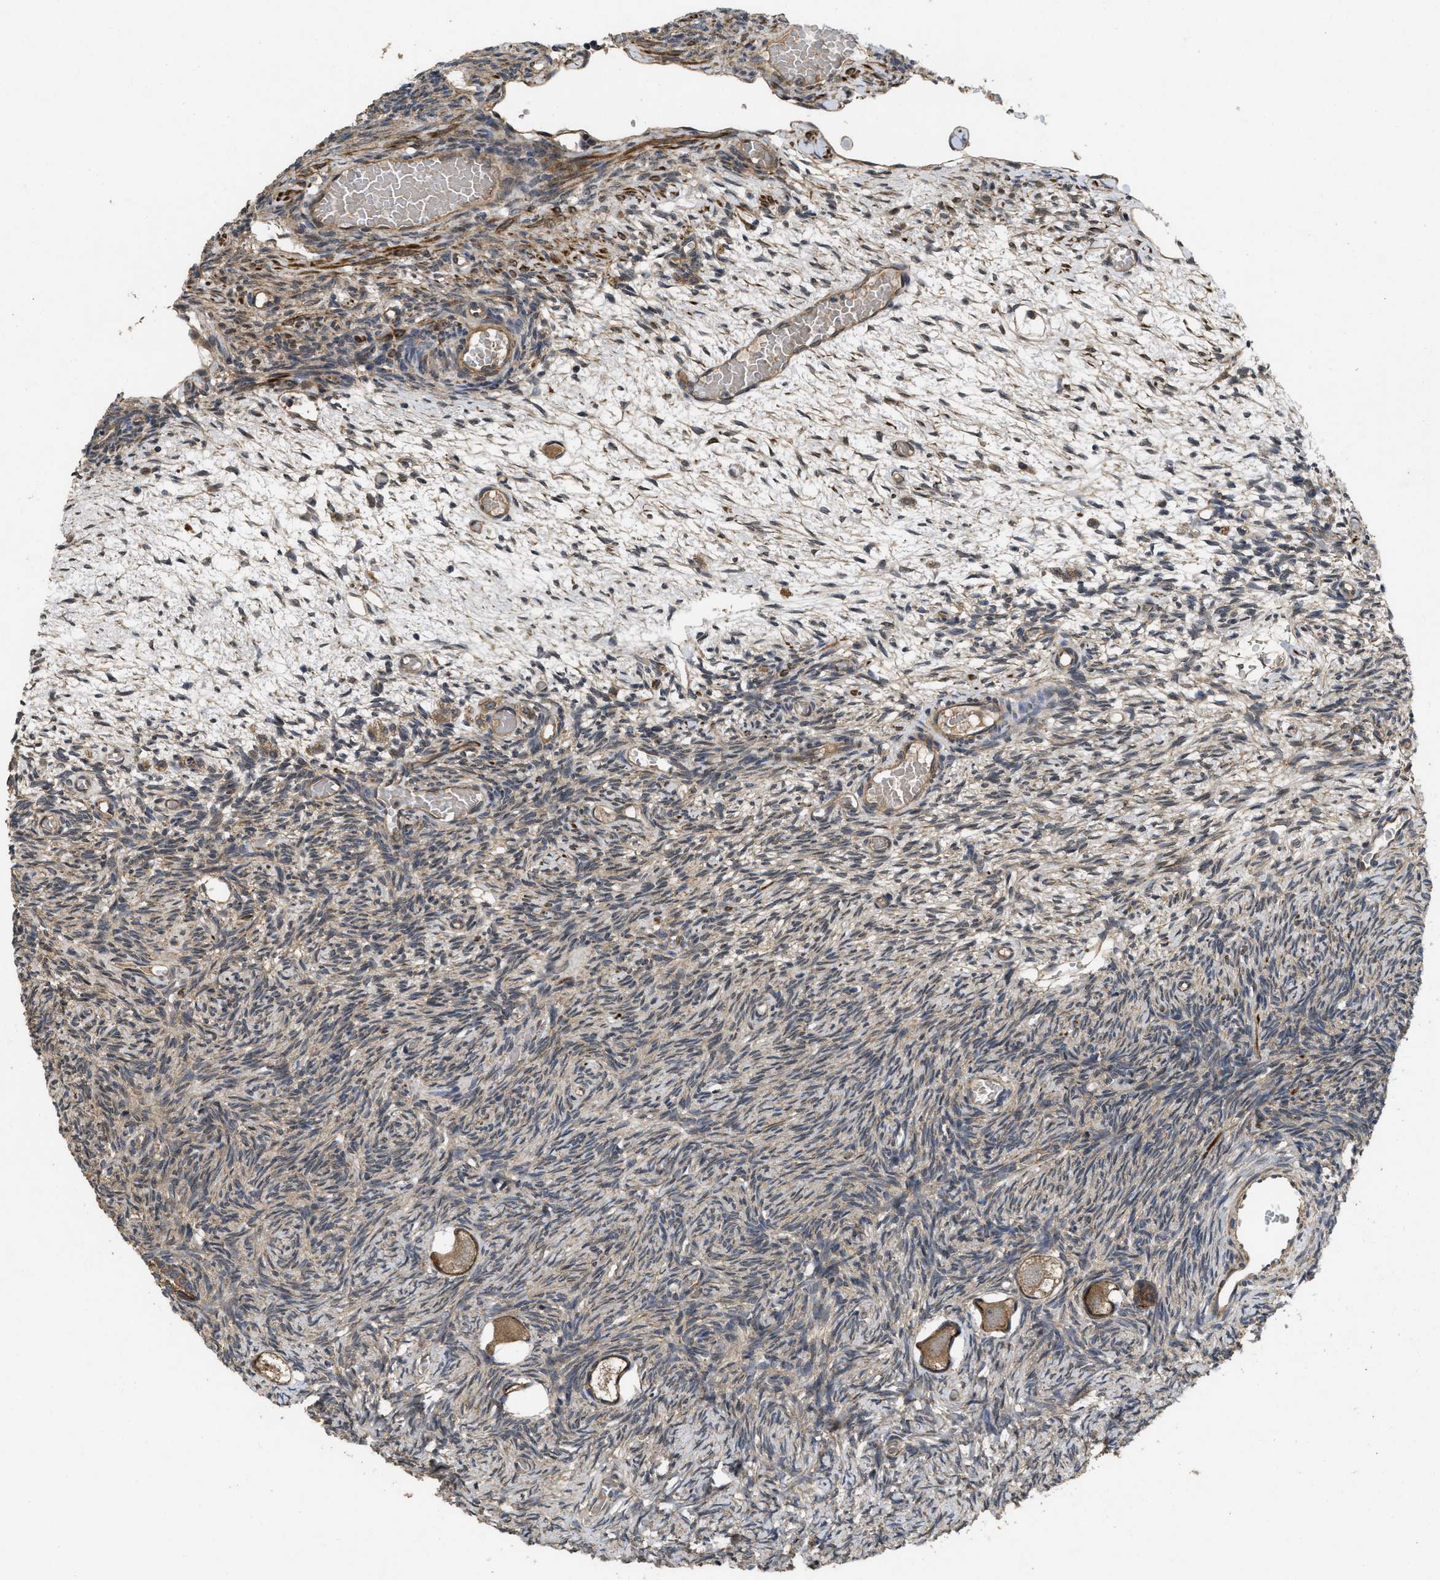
{"staining": {"intensity": "moderate", "quantity": ">75%", "location": "cytoplasmic/membranous"}, "tissue": "ovary", "cell_type": "Follicle cells", "image_type": "normal", "snomed": [{"axis": "morphology", "description": "Normal tissue, NOS"}, {"axis": "topography", "description": "Ovary"}], "caption": "Immunohistochemical staining of benign human ovary displays medium levels of moderate cytoplasmic/membranous staining in about >75% of follicle cells. The protein of interest is shown in brown color, while the nuclei are stained blue.", "gene": "FZD6", "patient": {"sex": "female", "age": 27}}